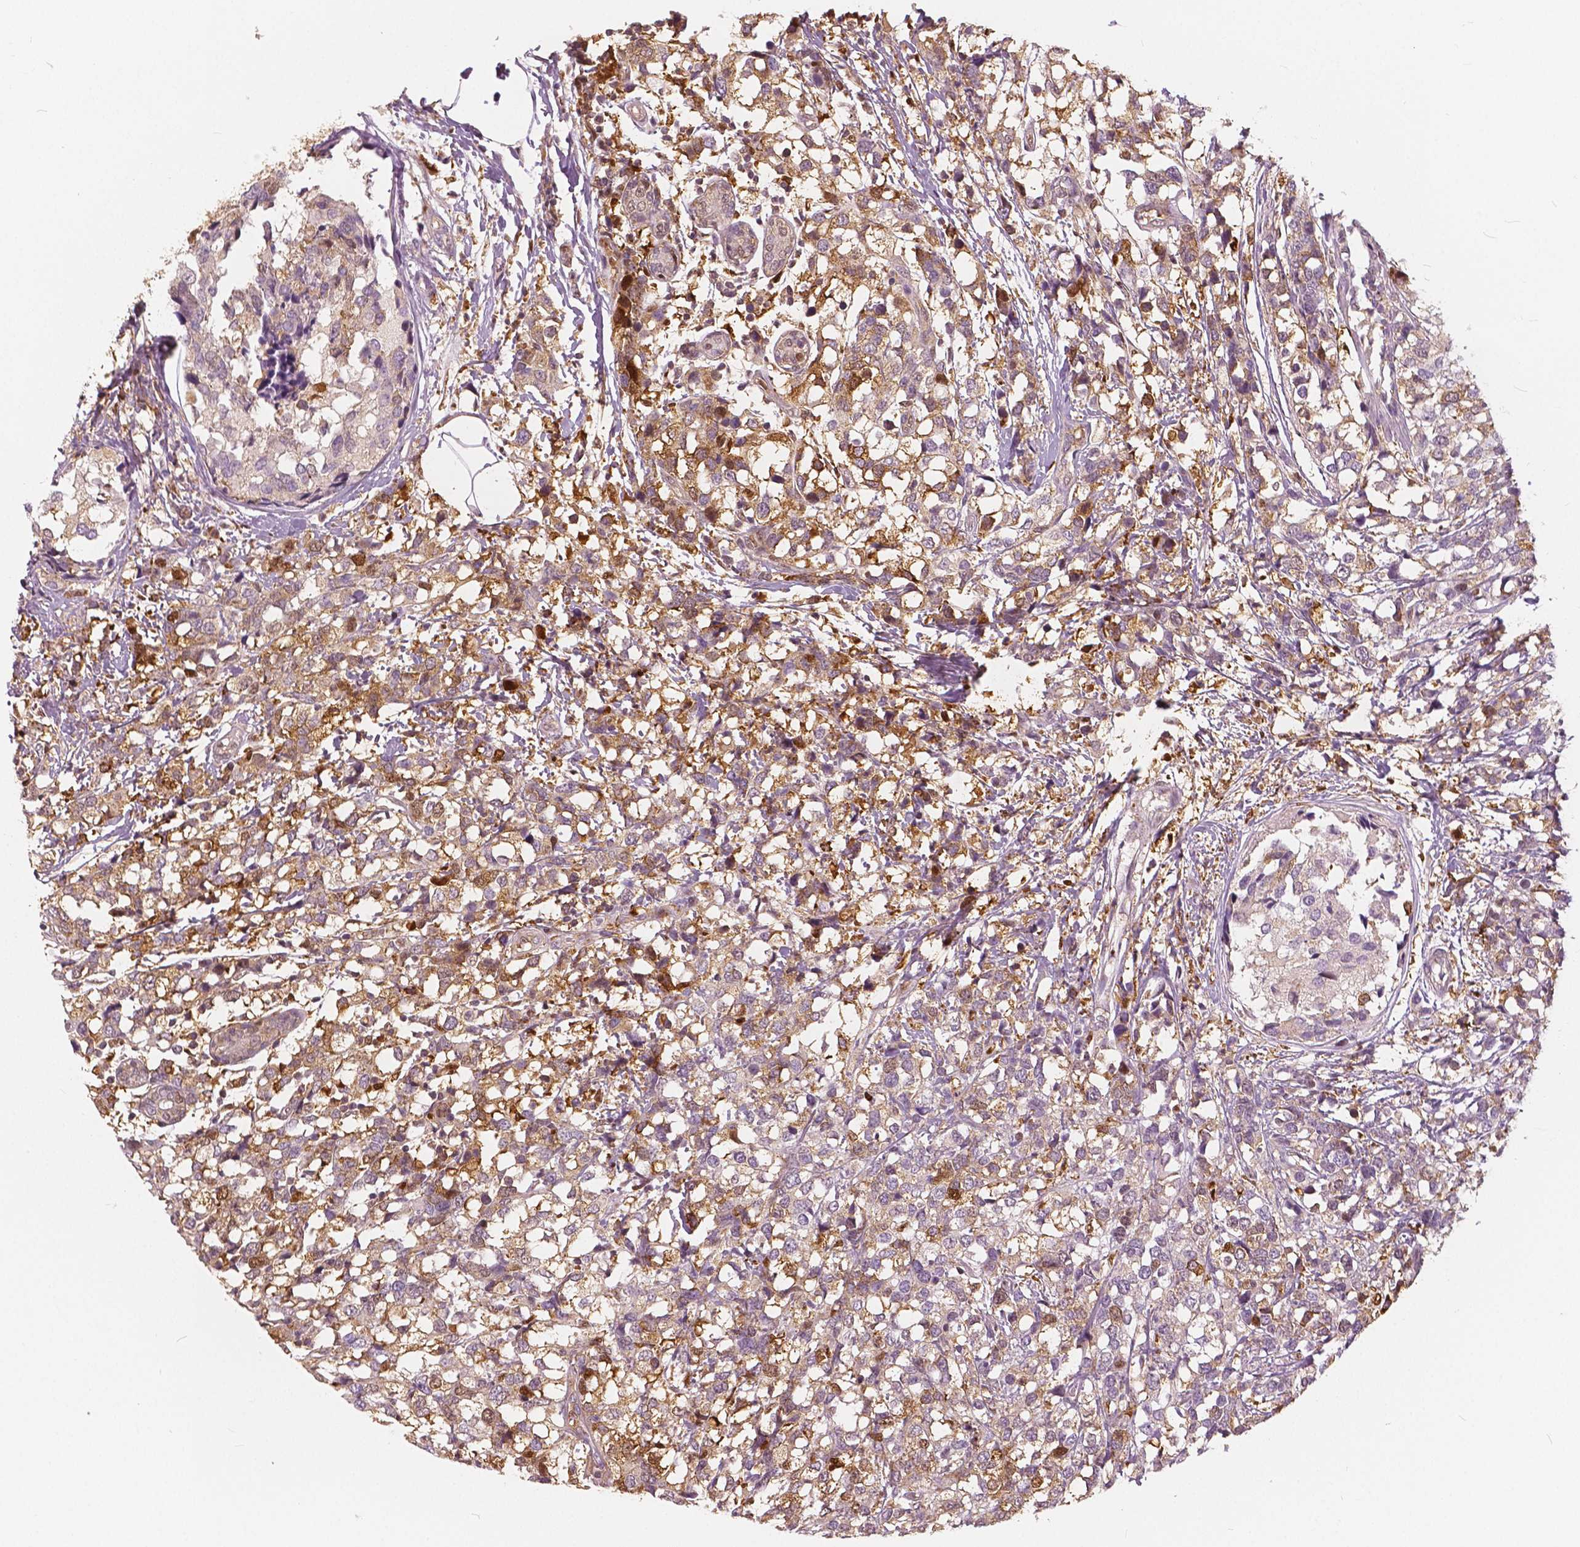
{"staining": {"intensity": "moderate", "quantity": "25%-75%", "location": "cytoplasmic/membranous,nuclear"}, "tissue": "breast cancer", "cell_type": "Tumor cells", "image_type": "cancer", "snomed": [{"axis": "morphology", "description": "Lobular carcinoma"}, {"axis": "topography", "description": "Breast"}], "caption": "This photomicrograph demonstrates IHC staining of human lobular carcinoma (breast), with medium moderate cytoplasmic/membranous and nuclear positivity in about 25%-75% of tumor cells.", "gene": "SQSTM1", "patient": {"sex": "female", "age": 59}}